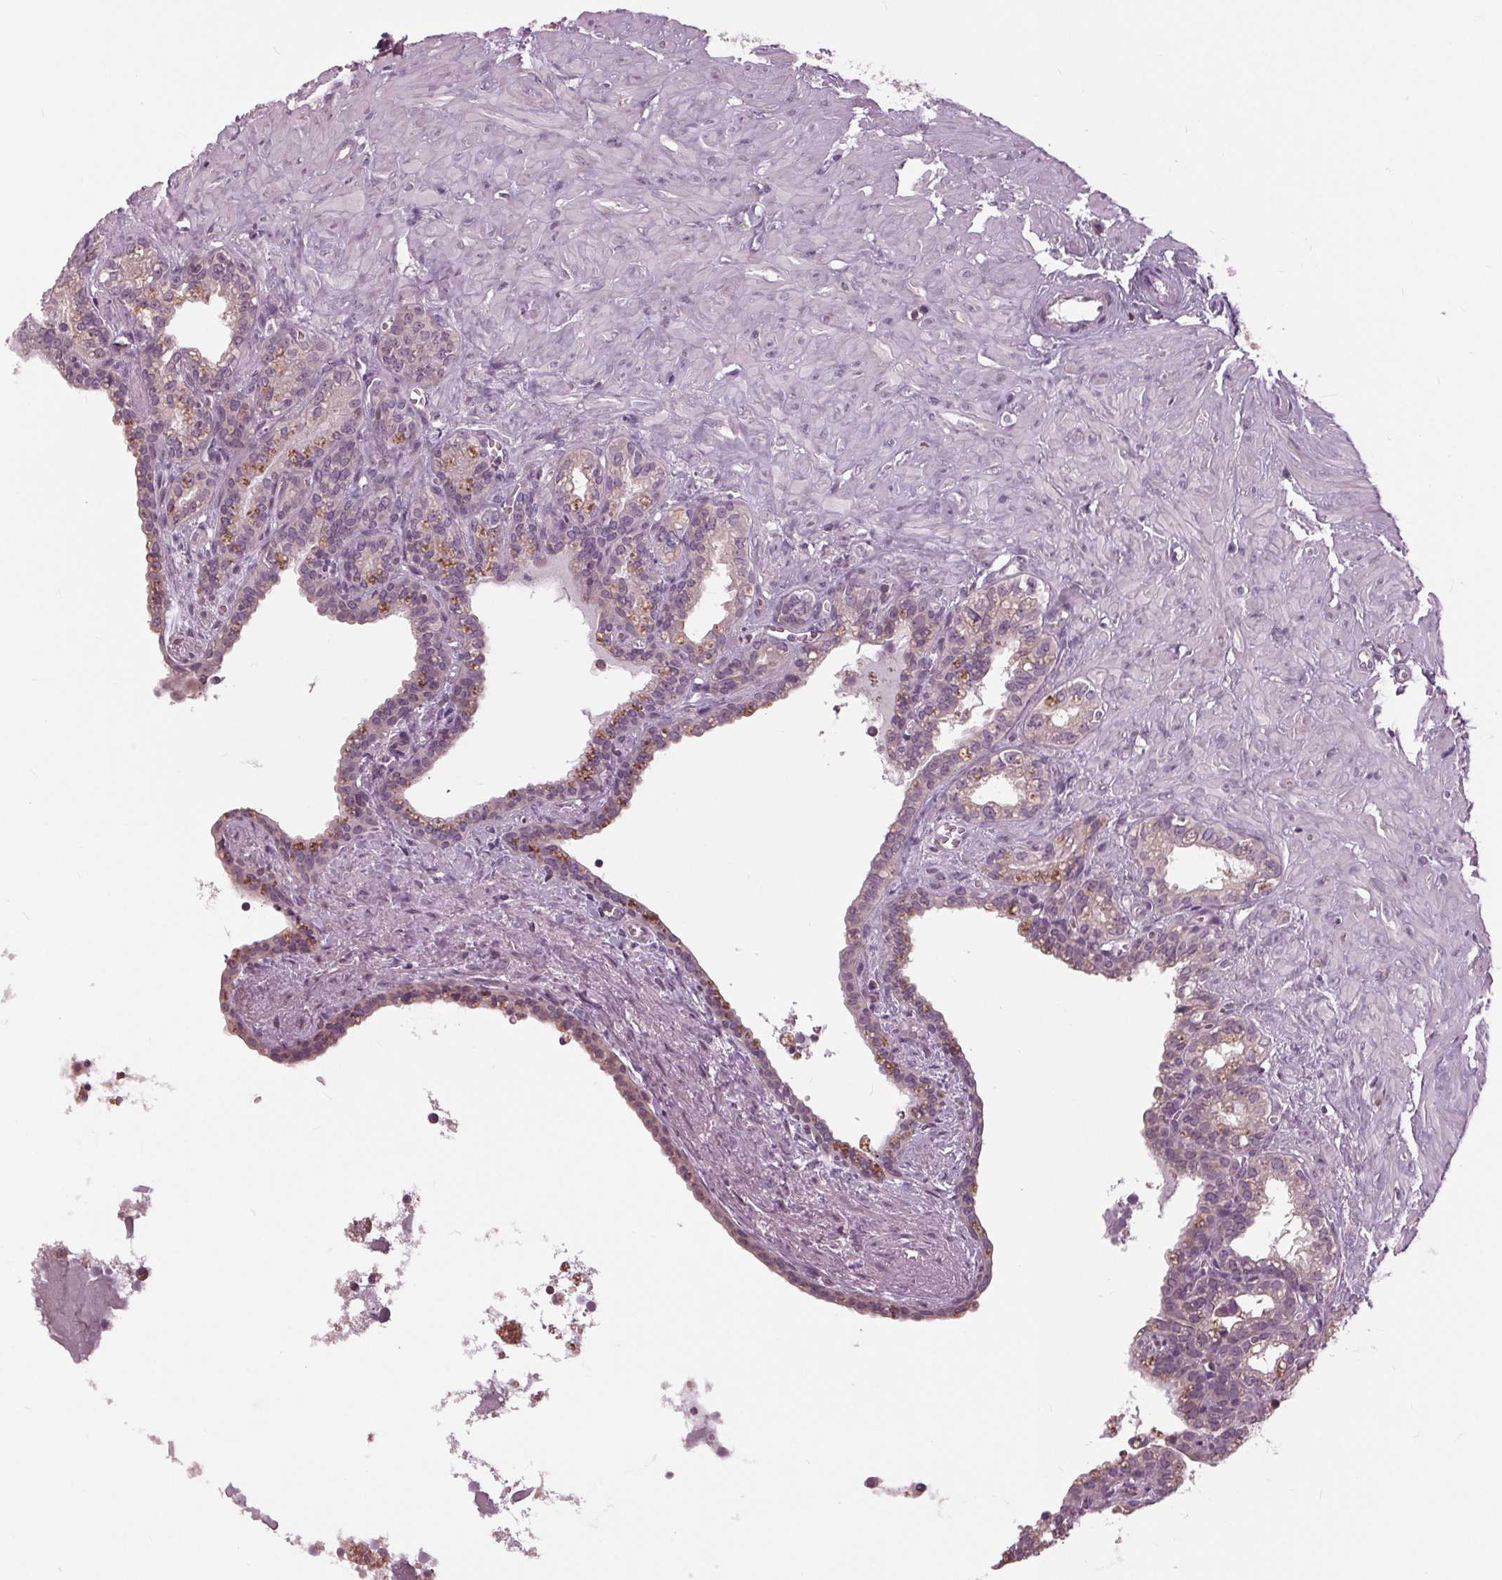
{"staining": {"intensity": "negative", "quantity": "none", "location": "none"}, "tissue": "seminal vesicle", "cell_type": "Glandular cells", "image_type": "normal", "snomed": [{"axis": "morphology", "description": "Normal tissue, NOS"}, {"axis": "morphology", "description": "Urothelial carcinoma, NOS"}, {"axis": "topography", "description": "Urinary bladder"}, {"axis": "topography", "description": "Seminal veicle"}], "caption": "Immunohistochemistry (IHC) histopathology image of normal seminal vesicle: seminal vesicle stained with DAB displays no significant protein staining in glandular cells. (DAB immunohistochemistry, high magnification).", "gene": "SIGLEC6", "patient": {"sex": "male", "age": 76}}